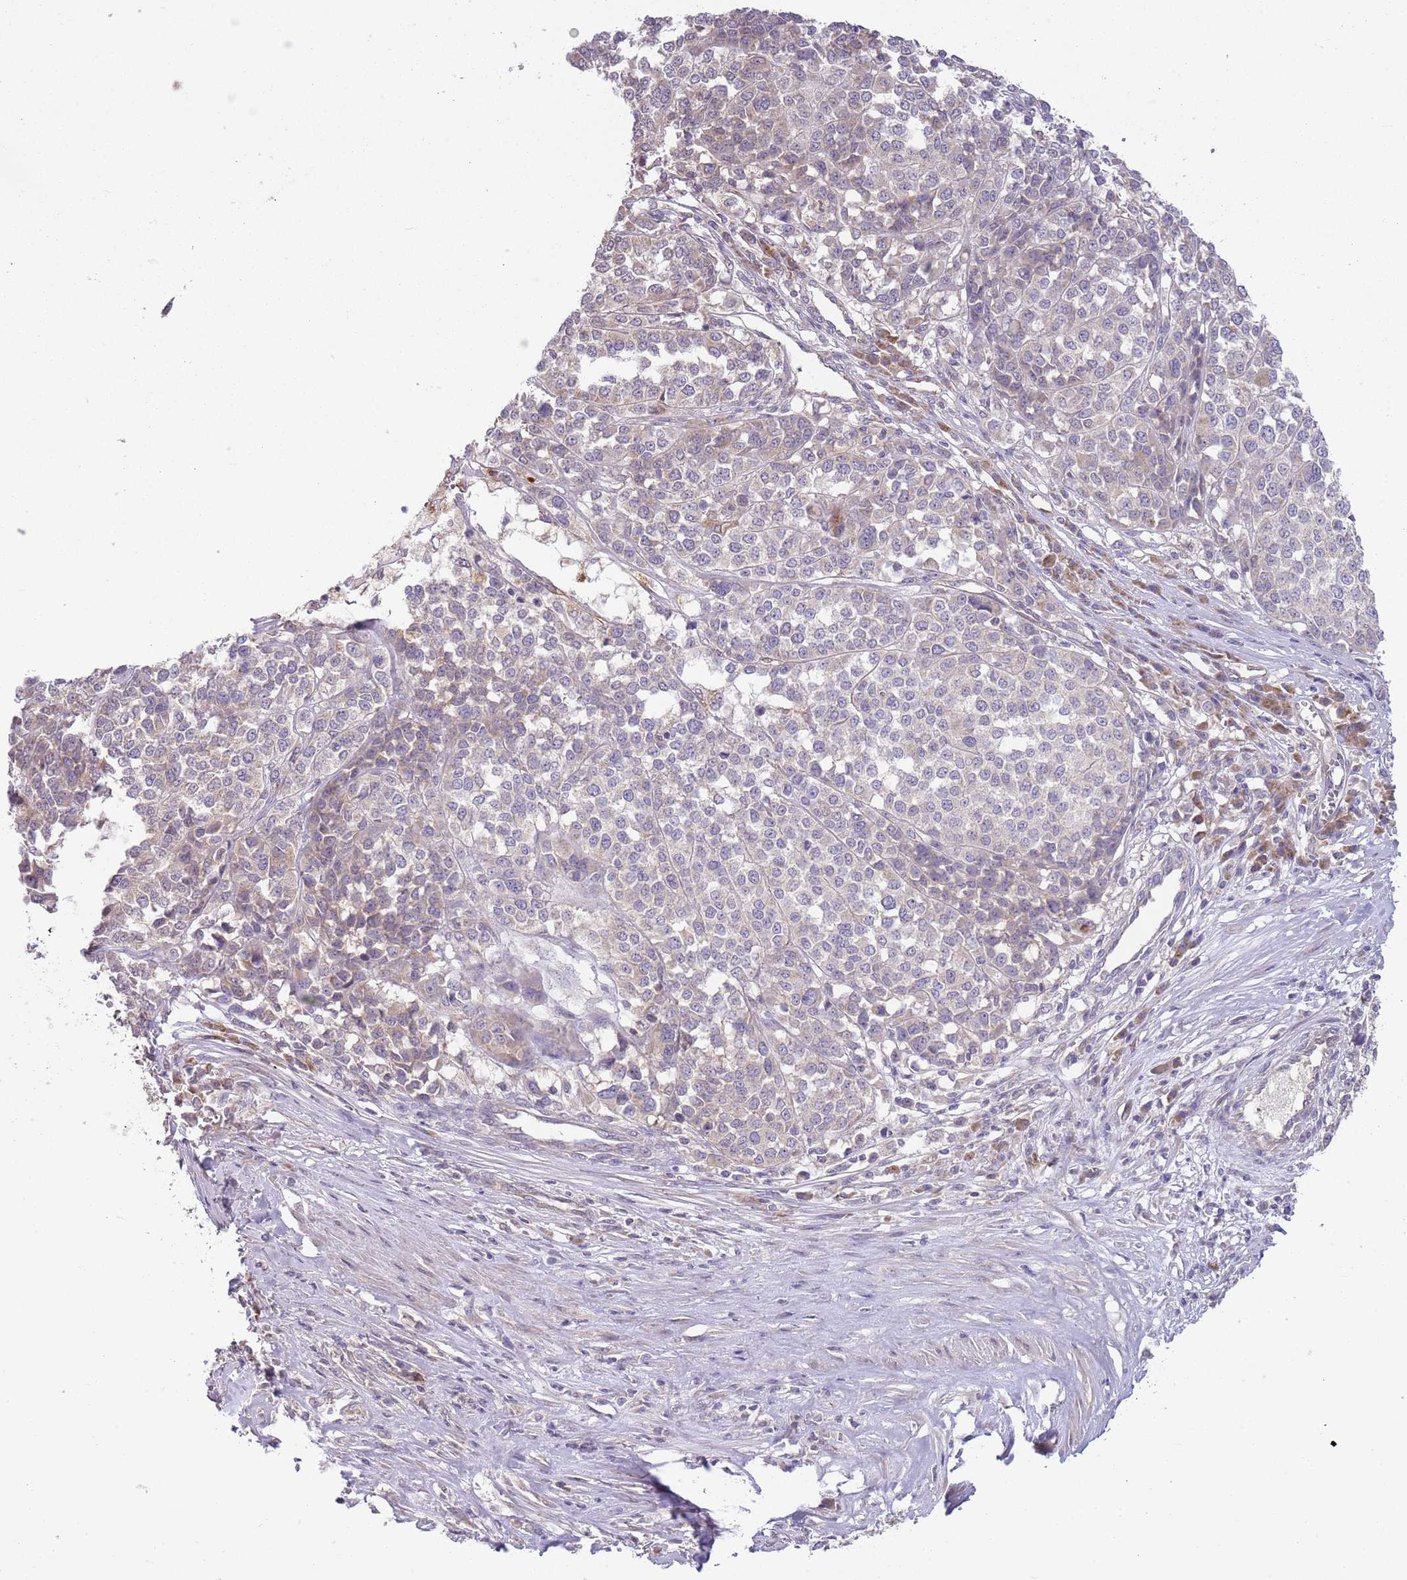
{"staining": {"intensity": "negative", "quantity": "none", "location": "none"}, "tissue": "melanoma", "cell_type": "Tumor cells", "image_type": "cancer", "snomed": [{"axis": "morphology", "description": "Malignant melanoma, Metastatic site"}, {"axis": "topography", "description": "Lymph node"}], "caption": "The immunohistochemistry (IHC) image has no significant positivity in tumor cells of malignant melanoma (metastatic site) tissue.", "gene": "SKOR2", "patient": {"sex": "male", "age": 44}}